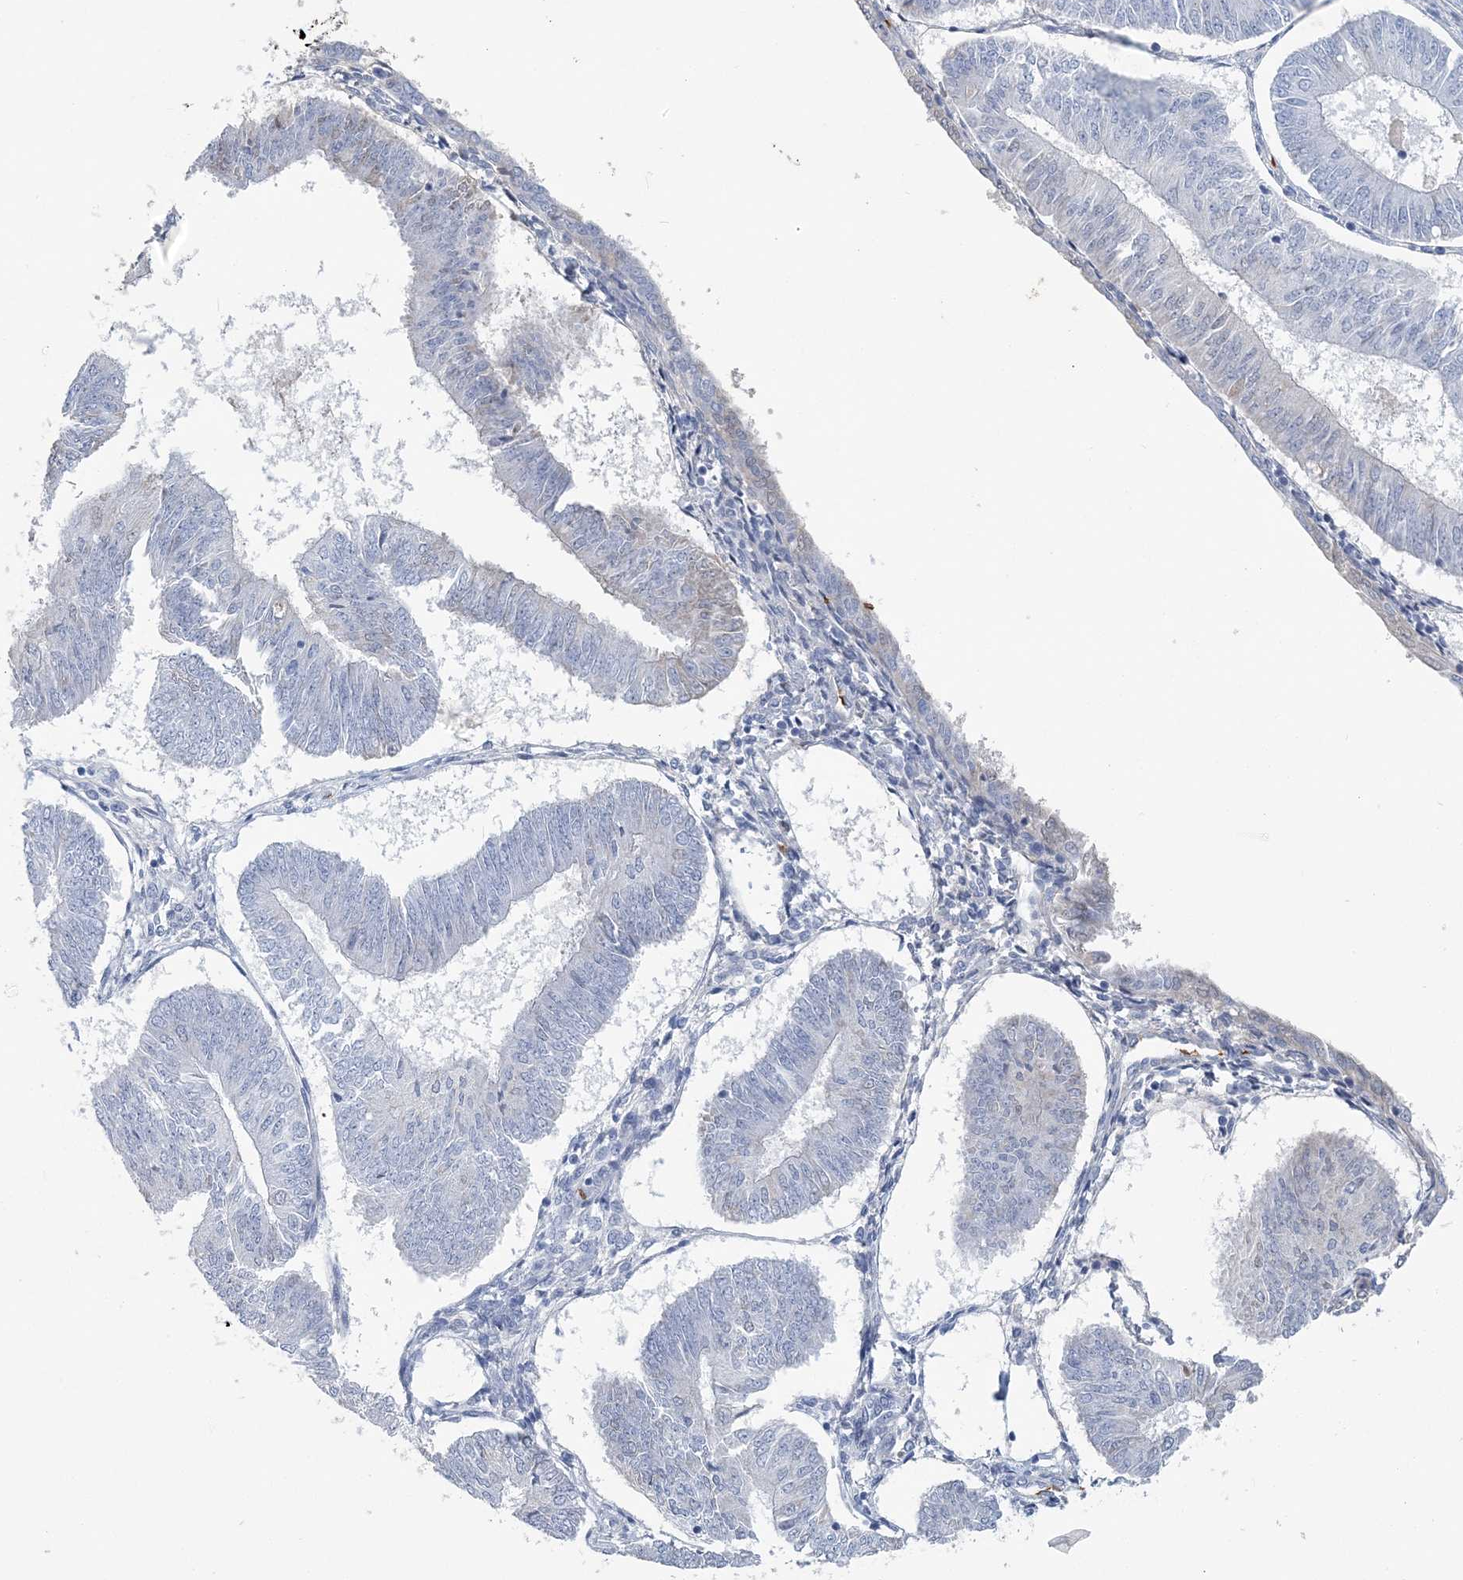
{"staining": {"intensity": "negative", "quantity": "none", "location": "none"}, "tissue": "endometrial cancer", "cell_type": "Tumor cells", "image_type": "cancer", "snomed": [{"axis": "morphology", "description": "Adenocarcinoma, NOS"}, {"axis": "topography", "description": "Endometrium"}], "caption": "Endometrial adenocarcinoma was stained to show a protein in brown. There is no significant positivity in tumor cells.", "gene": "HBD", "patient": {"sex": "female", "age": 58}}